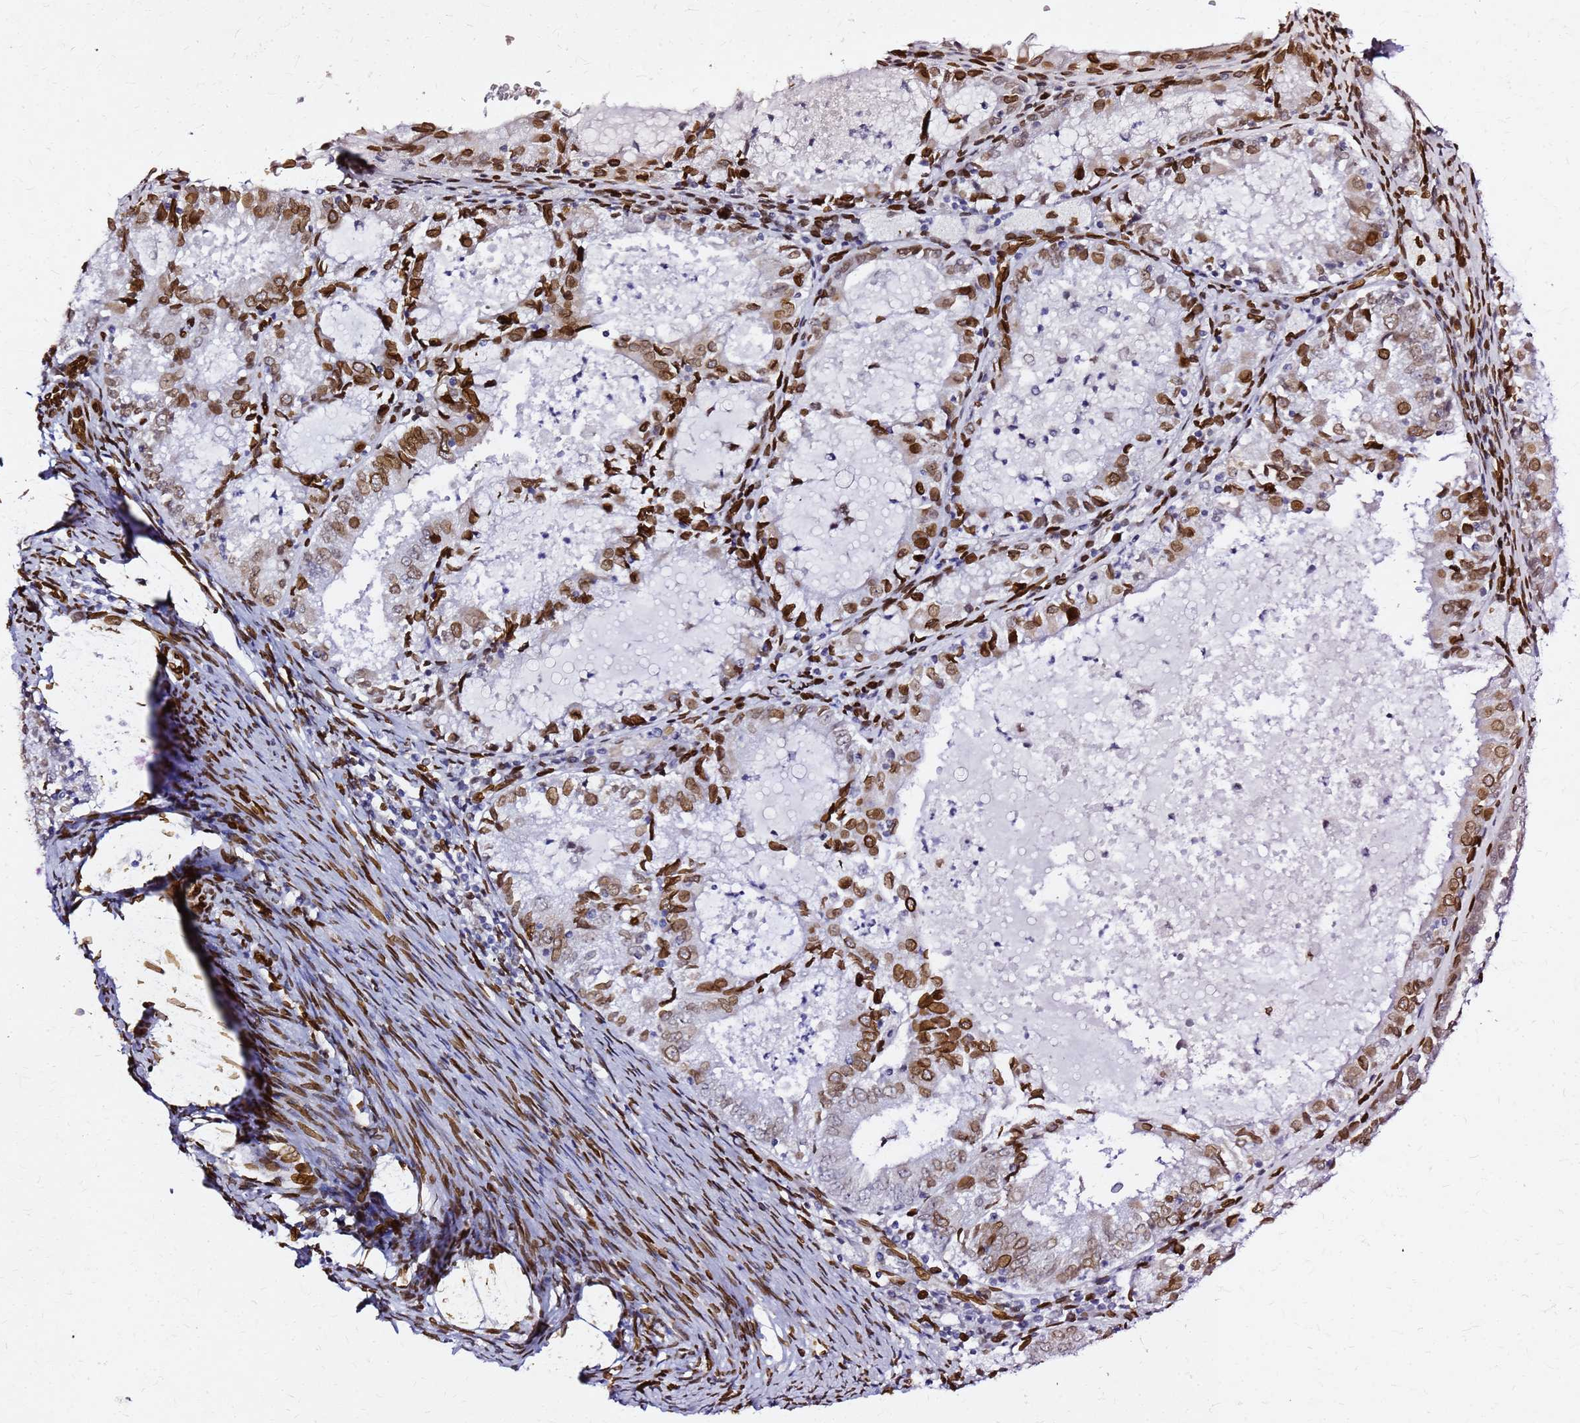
{"staining": {"intensity": "strong", "quantity": "25%-75%", "location": "cytoplasmic/membranous,nuclear"}, "tissue": "endometrial cancer", "cell_type": "Tumor cells", "image_type": "cancer", "snomed": [{"axis": "morphology", "description": "Adenocarcinoma, NOS"}, {"axis": "topography", "description": "Endometrium"}], "caption": "The photomicrograph shows immunohistochemical staining of endometrial cancer (adenocarcinoma). There is strong cytoplasmic/membranous and nuclear positivity is present in about 25%-75% of tumor cells. Immunohistochemistry stains the protein in brown and the nuclei are stained blue.", "gene": "C6orf141", "patient": {"sex": "female", "age": 57}}